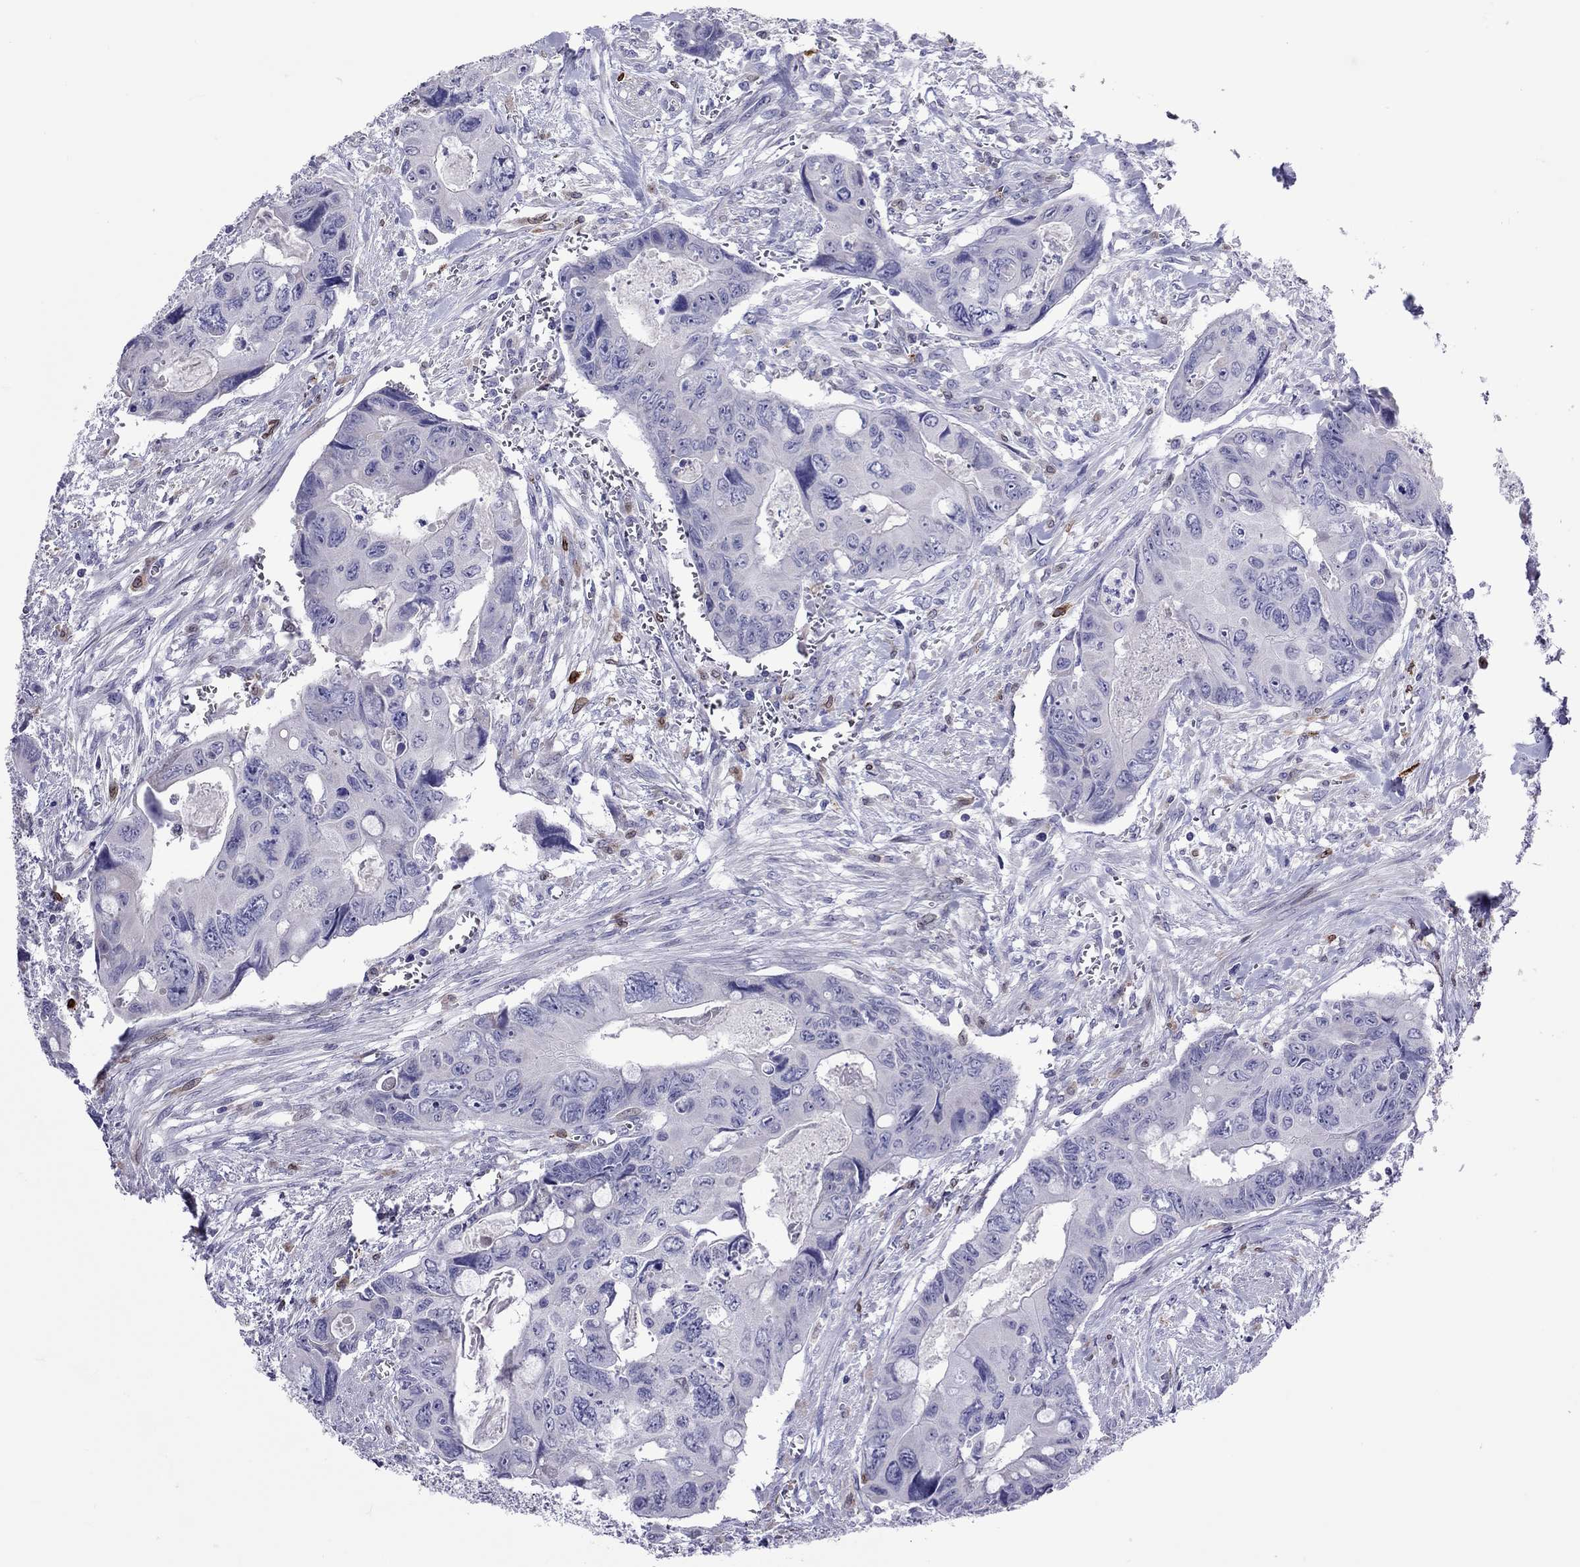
{"staining": {"intensity": "negative", "quantity": "none", "location": "none"}, "tissue": "colorectal cancer", "cell_type": "Tumor cells", "image_type": "cancer", "snomed": [{"axis": "morphology", "description": "Adenocarcinoma, NOS"}, {"axis": "topography", "description": "Rectum"}], "caption": "Tumor cells show no significant protein positivity in colorectal cancer. (DAB immunohistochemistry with hematoxylin counter stain).", "gene": "ADORA2A", "patient": {"sex": "male", "age": 62}}